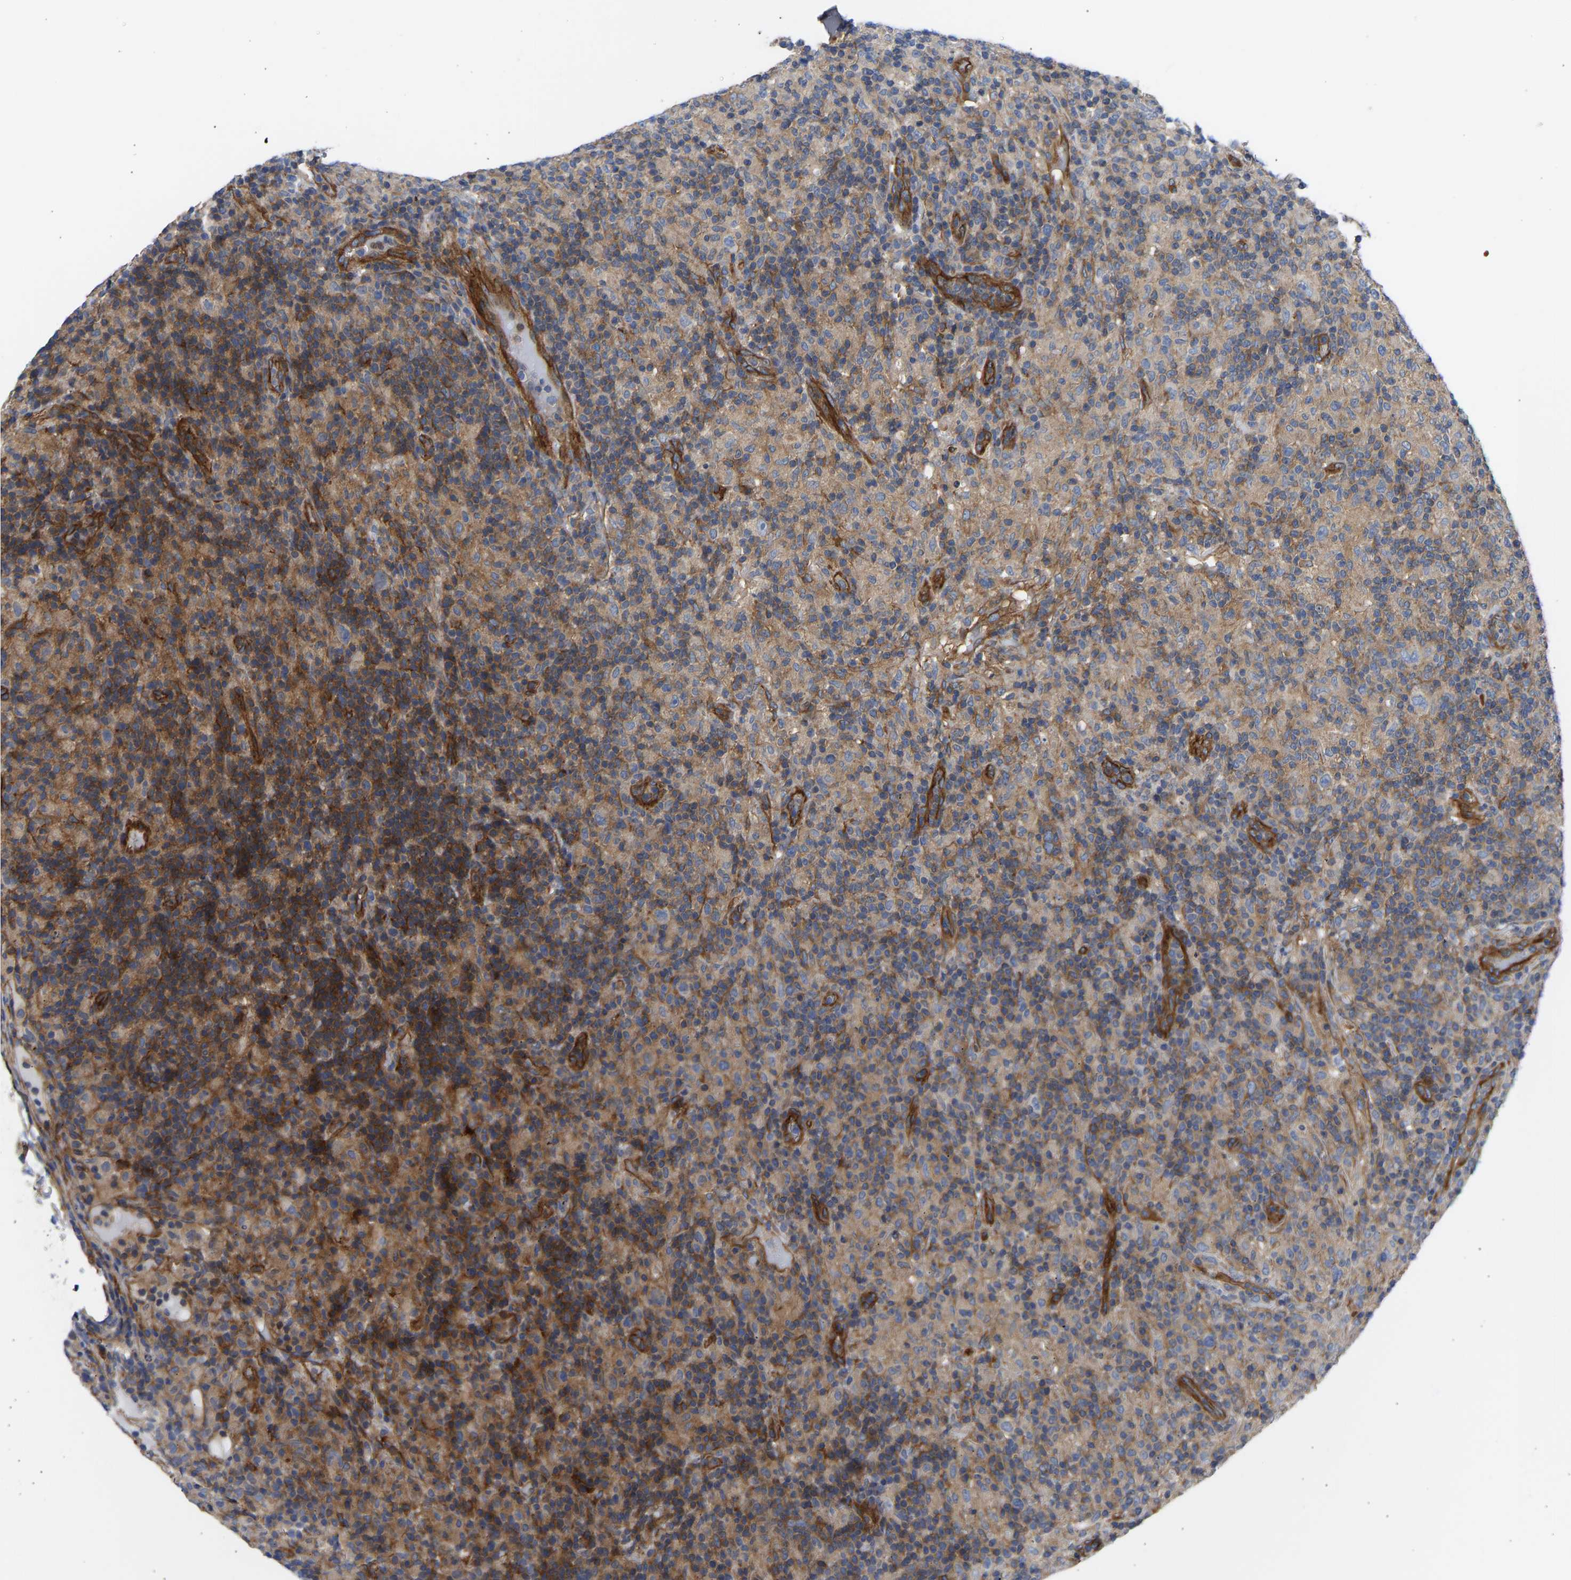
{"staining": {"intensity": "weak", "quantity": "25%-75%", "location": "cytoplasmic/membranous"}, "tissue": "lymphoma", "cell_type": "Tumor cells", "image_type": "cancer", "snomed": [{"axis": "morphology", "description": "Hodgkin's disease, NOS"}, {"axis": "topography", "description": "Lymph node"}], "caption": "High-magnification brightfield microscopy of lymphoma stained with DAB (3,3'-diaminobenzidine) (brown) and counterstained with hematoxylin (blue). tumor cells exhibit weak cytoplasmic/membranous expression is appreciated in approximately25%-75% of cells. (DAB IHC with brightfield microscopy, high magnification).", "gene": "MYO1C", "patient": {"sex": "male", "age": 70}}